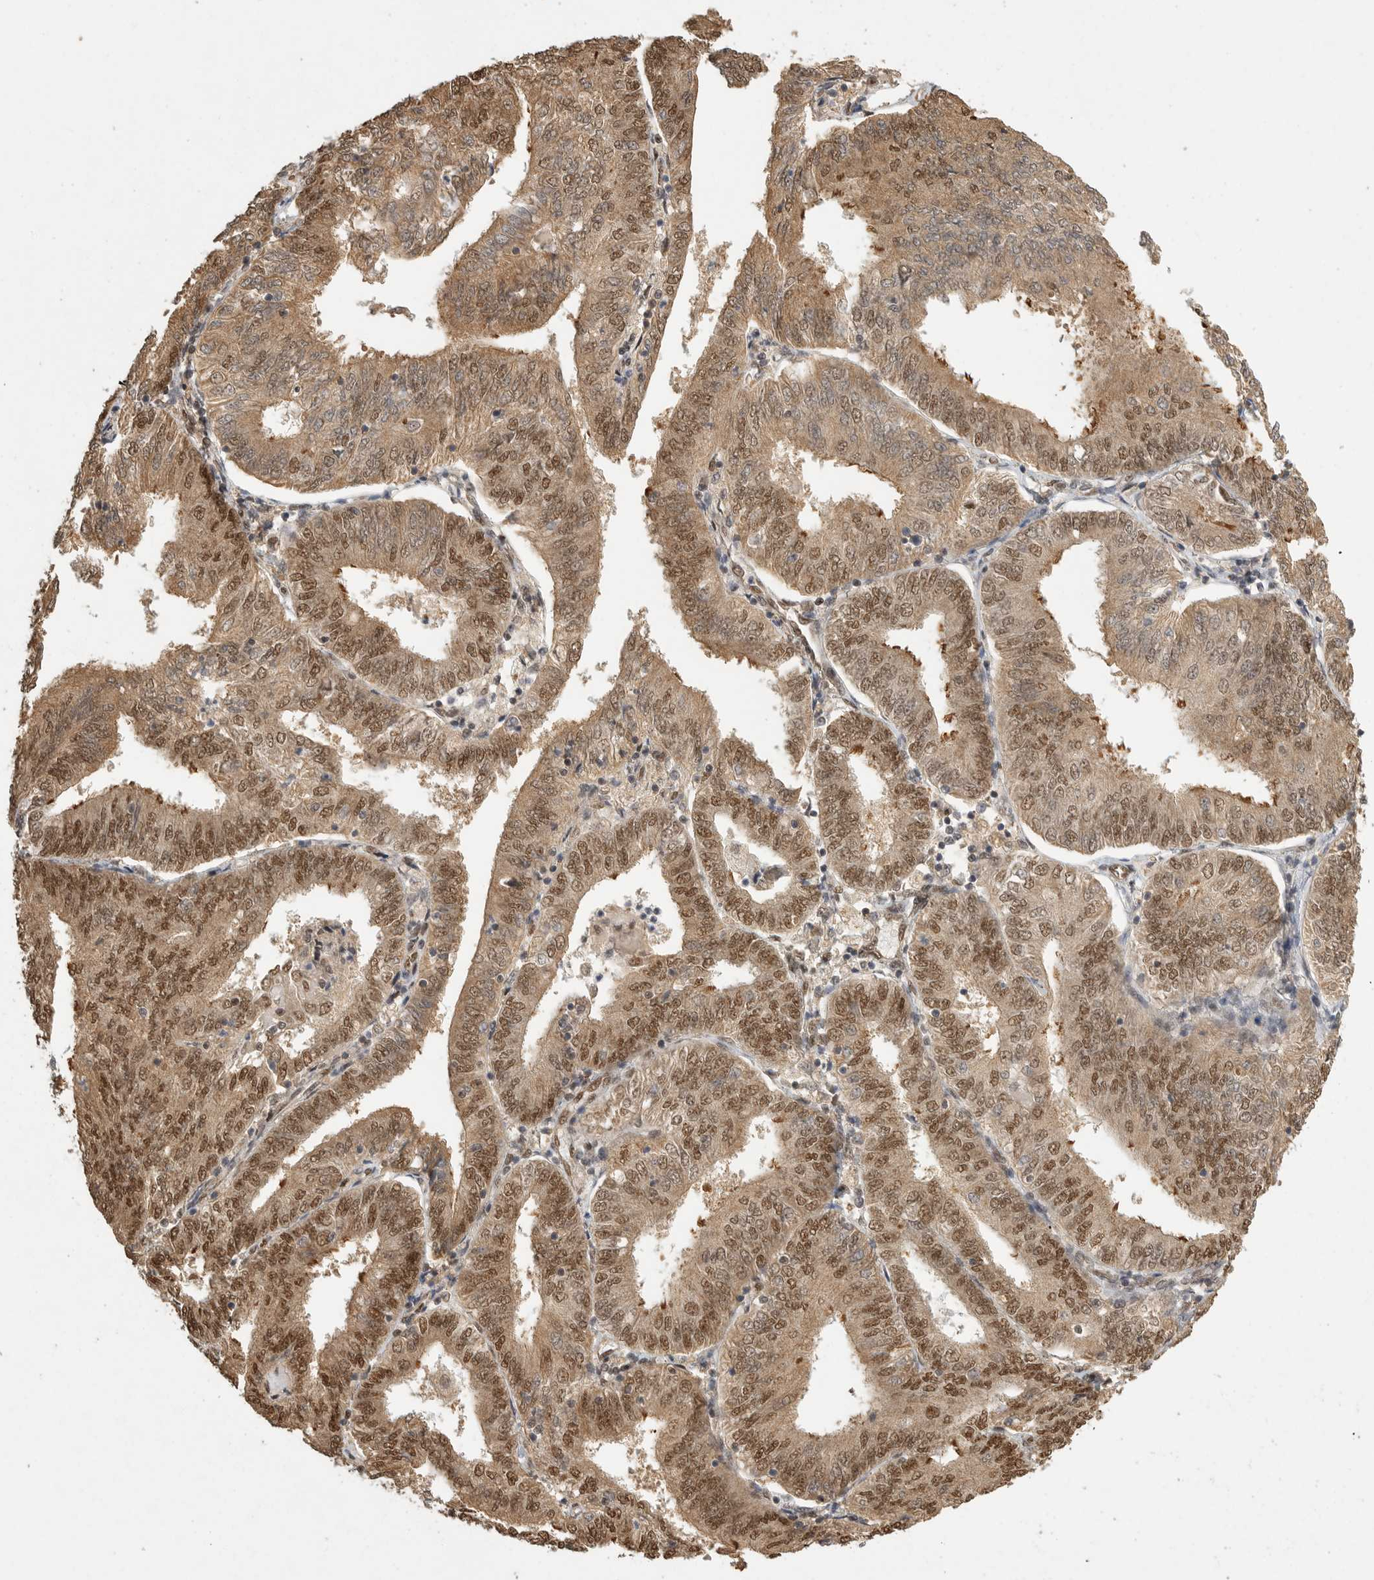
{"staining": {"intensity": "strong", "quantity": "25%-75%", "location": "cytoplasmic/membranous,nuclear"}, "tissue": "endometrial cancer", "cell_type": "Tumor cells", "image_type": "cancer", "snomed": [{"axis": "morphology", "description": "Adenocarcinoma, NOS"}, {"axis": "topography", "description": "Endometrium"}], "caption": "Brown immunohistochemical staining in human endometrial adenocarcinoma shows strong cytoplasmic/membranous and nuclear positivity in approximately 25%-75% of tumor cells. The protein of interest is shown in brown color, while the nuclei are stained blue.", "gene": "DFFA", "patient": {"sex": "female", "age": 58}}